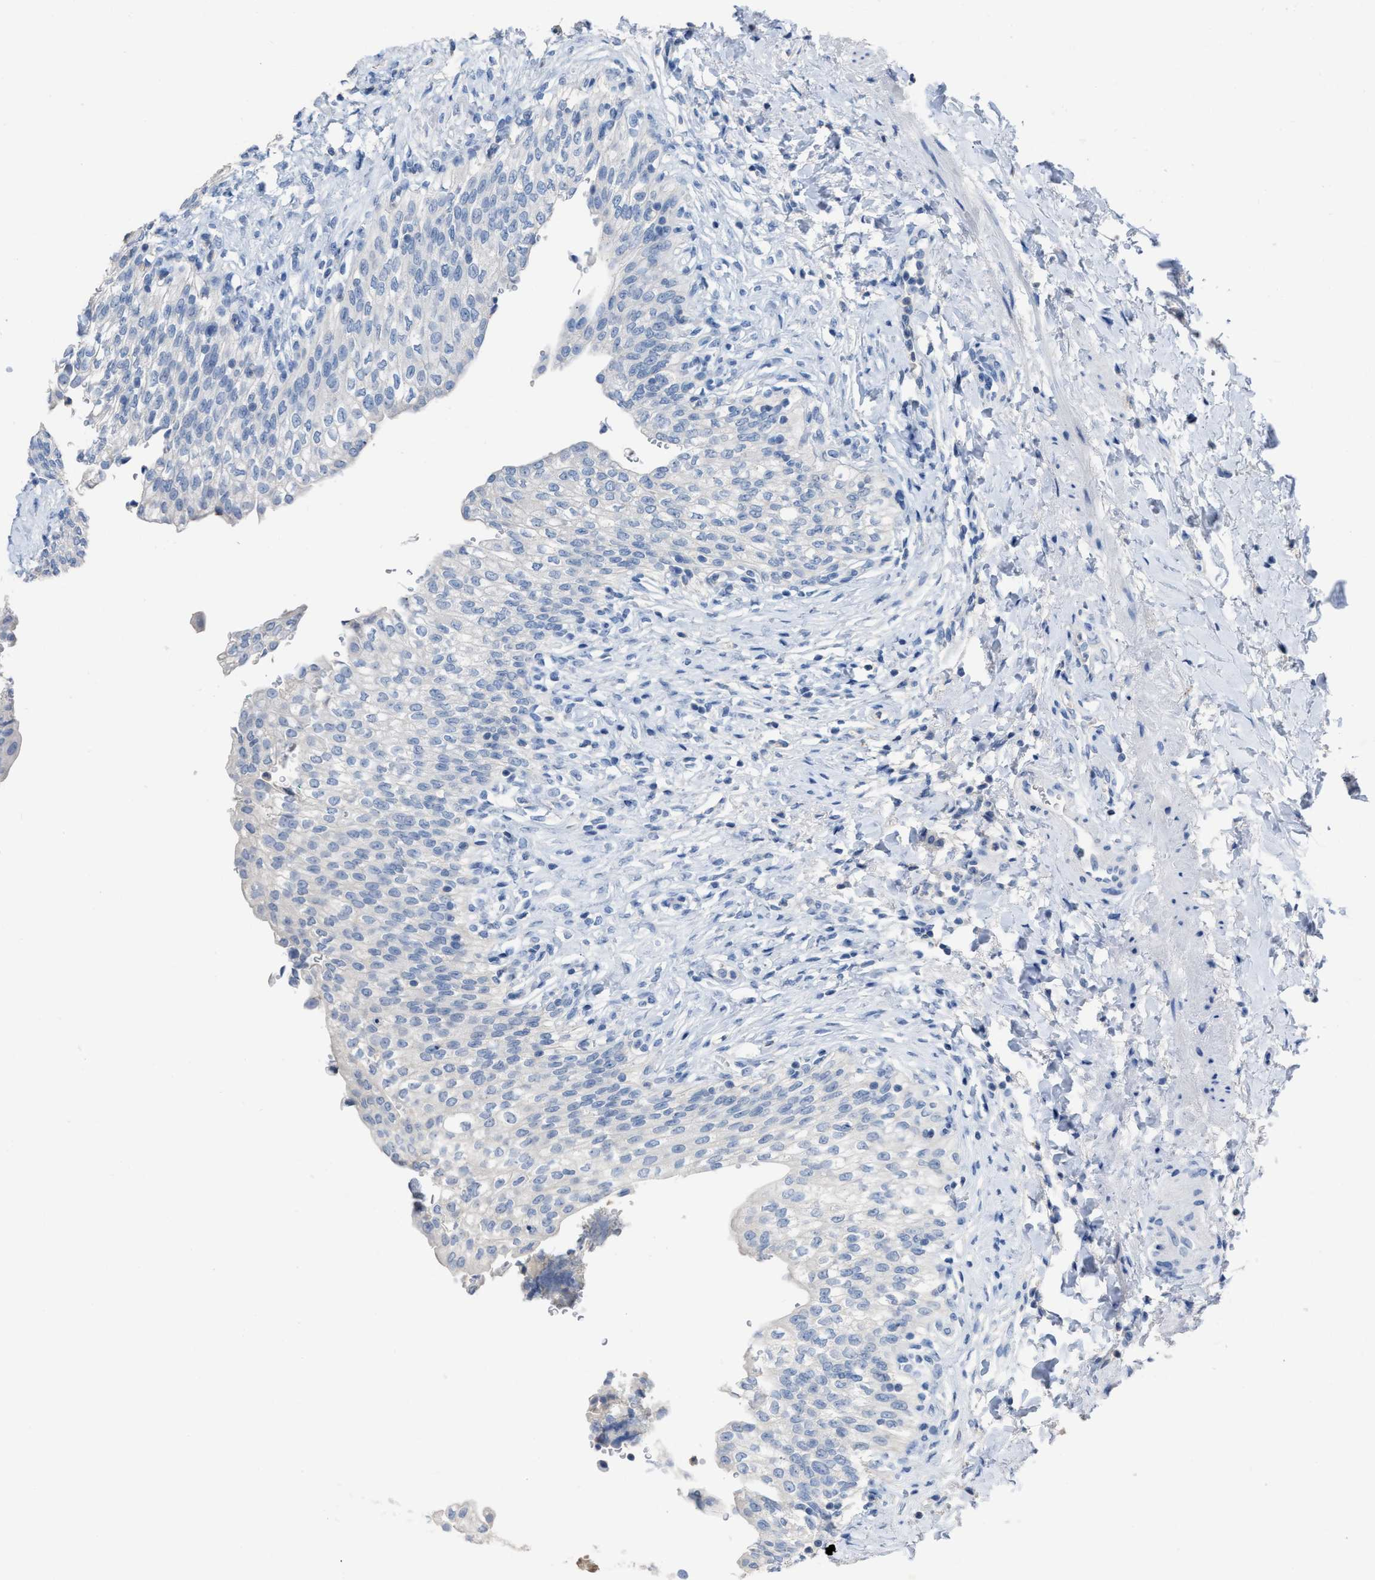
{"staining": {"intensity": "negative", "quantity": "none", "location": "none"}, "tissue": "urinary bladder", "cell_type": "Urothelial cells", "image_type": "normal", "snomed": [{"axis": "morphology", "description": "Urothelial carcinoma, High grade"}, {"axis": "topography", "description": "Urinary bladder"}], "caption": "Immunohistochemistry histopathology image of benign urinary bladder stained for a protein (brown), which exhibits no expression in urothelial cells.", "gene": "CEACAM5", "patient": {"sex": "male", "age": 46}}